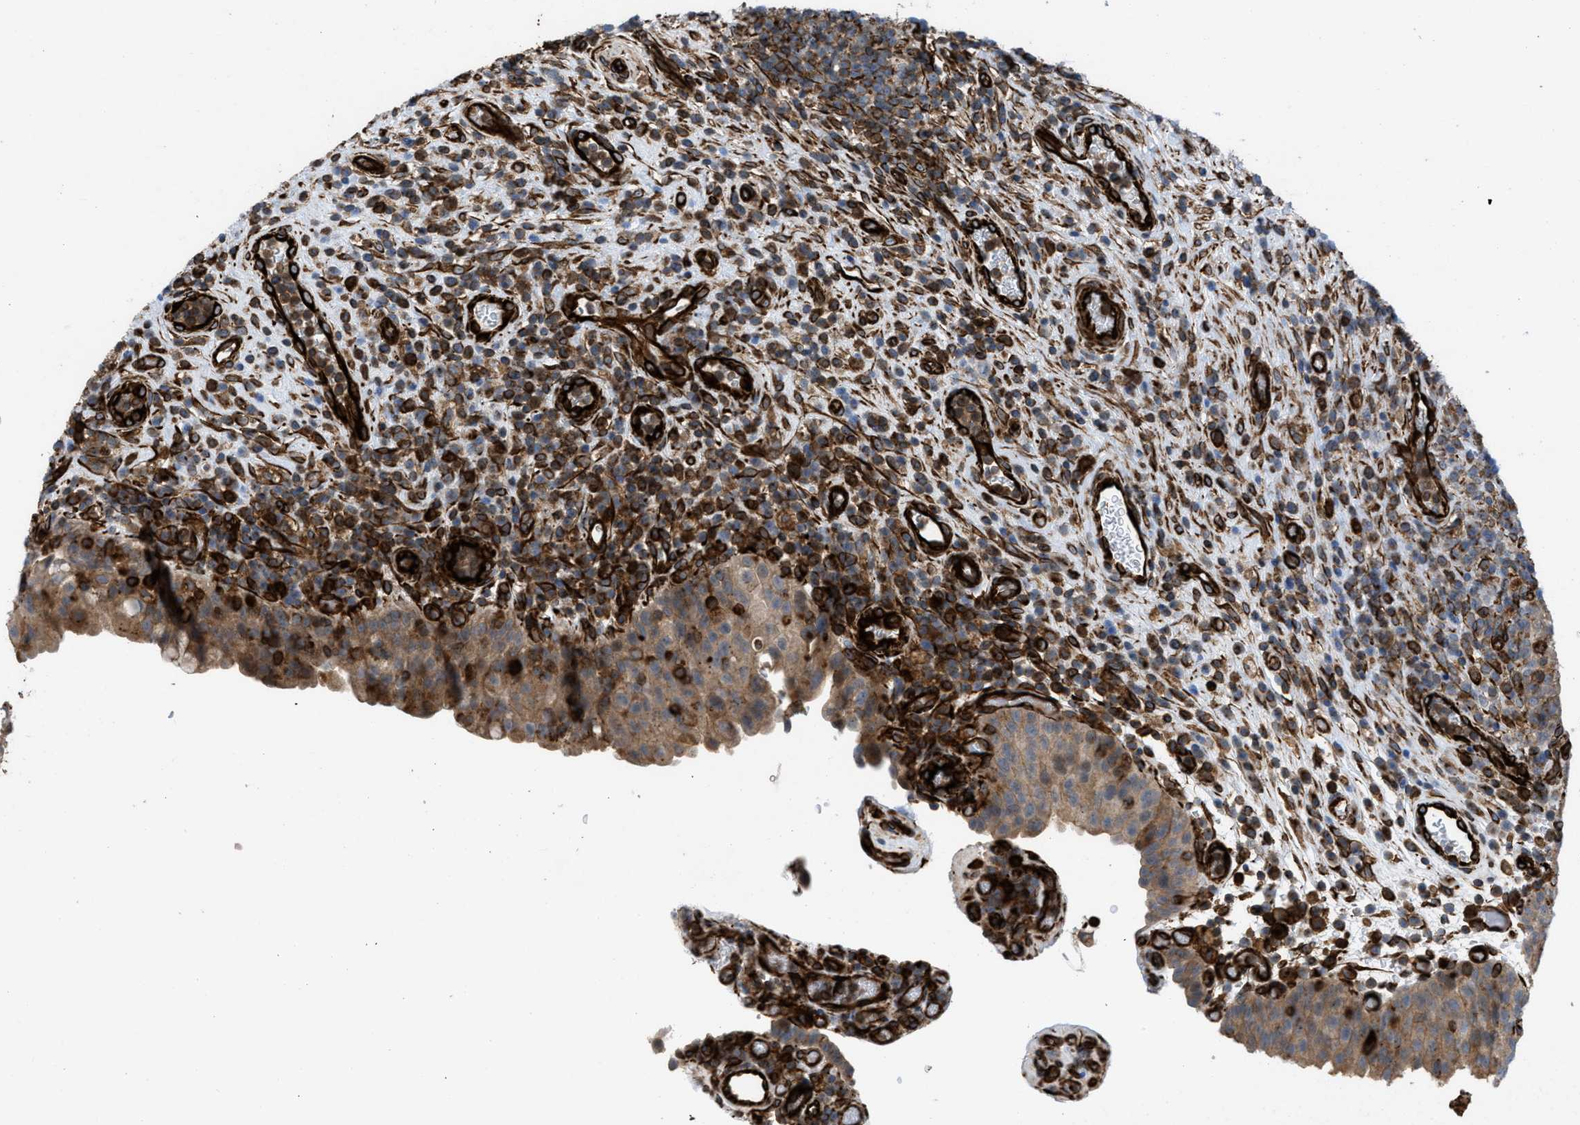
{"staining": {"intensity": "moderate", "quantity": ">75%", "location": "cytoplasmic/membranous"}, "tissue": "urothelial cancer", "cell_type": "Tumor cells", "image_type": "cancer", "snomed": [{"axis": "morphology", "description": "Urothelial carcinoma, Low grade"}, {"axis": "topography", "description": "Urinary bladder"}], "caption": "Urothelial cancer tissue displays moderate cytoplasmic/membranous expression in approximately >75% of tumor cells, visualized by immunohistochemistry. The staining was performed using DAB (3,3'-diaminobenzidine), with brown indicating positive protein expression. Nuclei are stained blue with hematoxylin.", "gene": "PTPRE", "patient": {"sex": "female", "age": 75}}